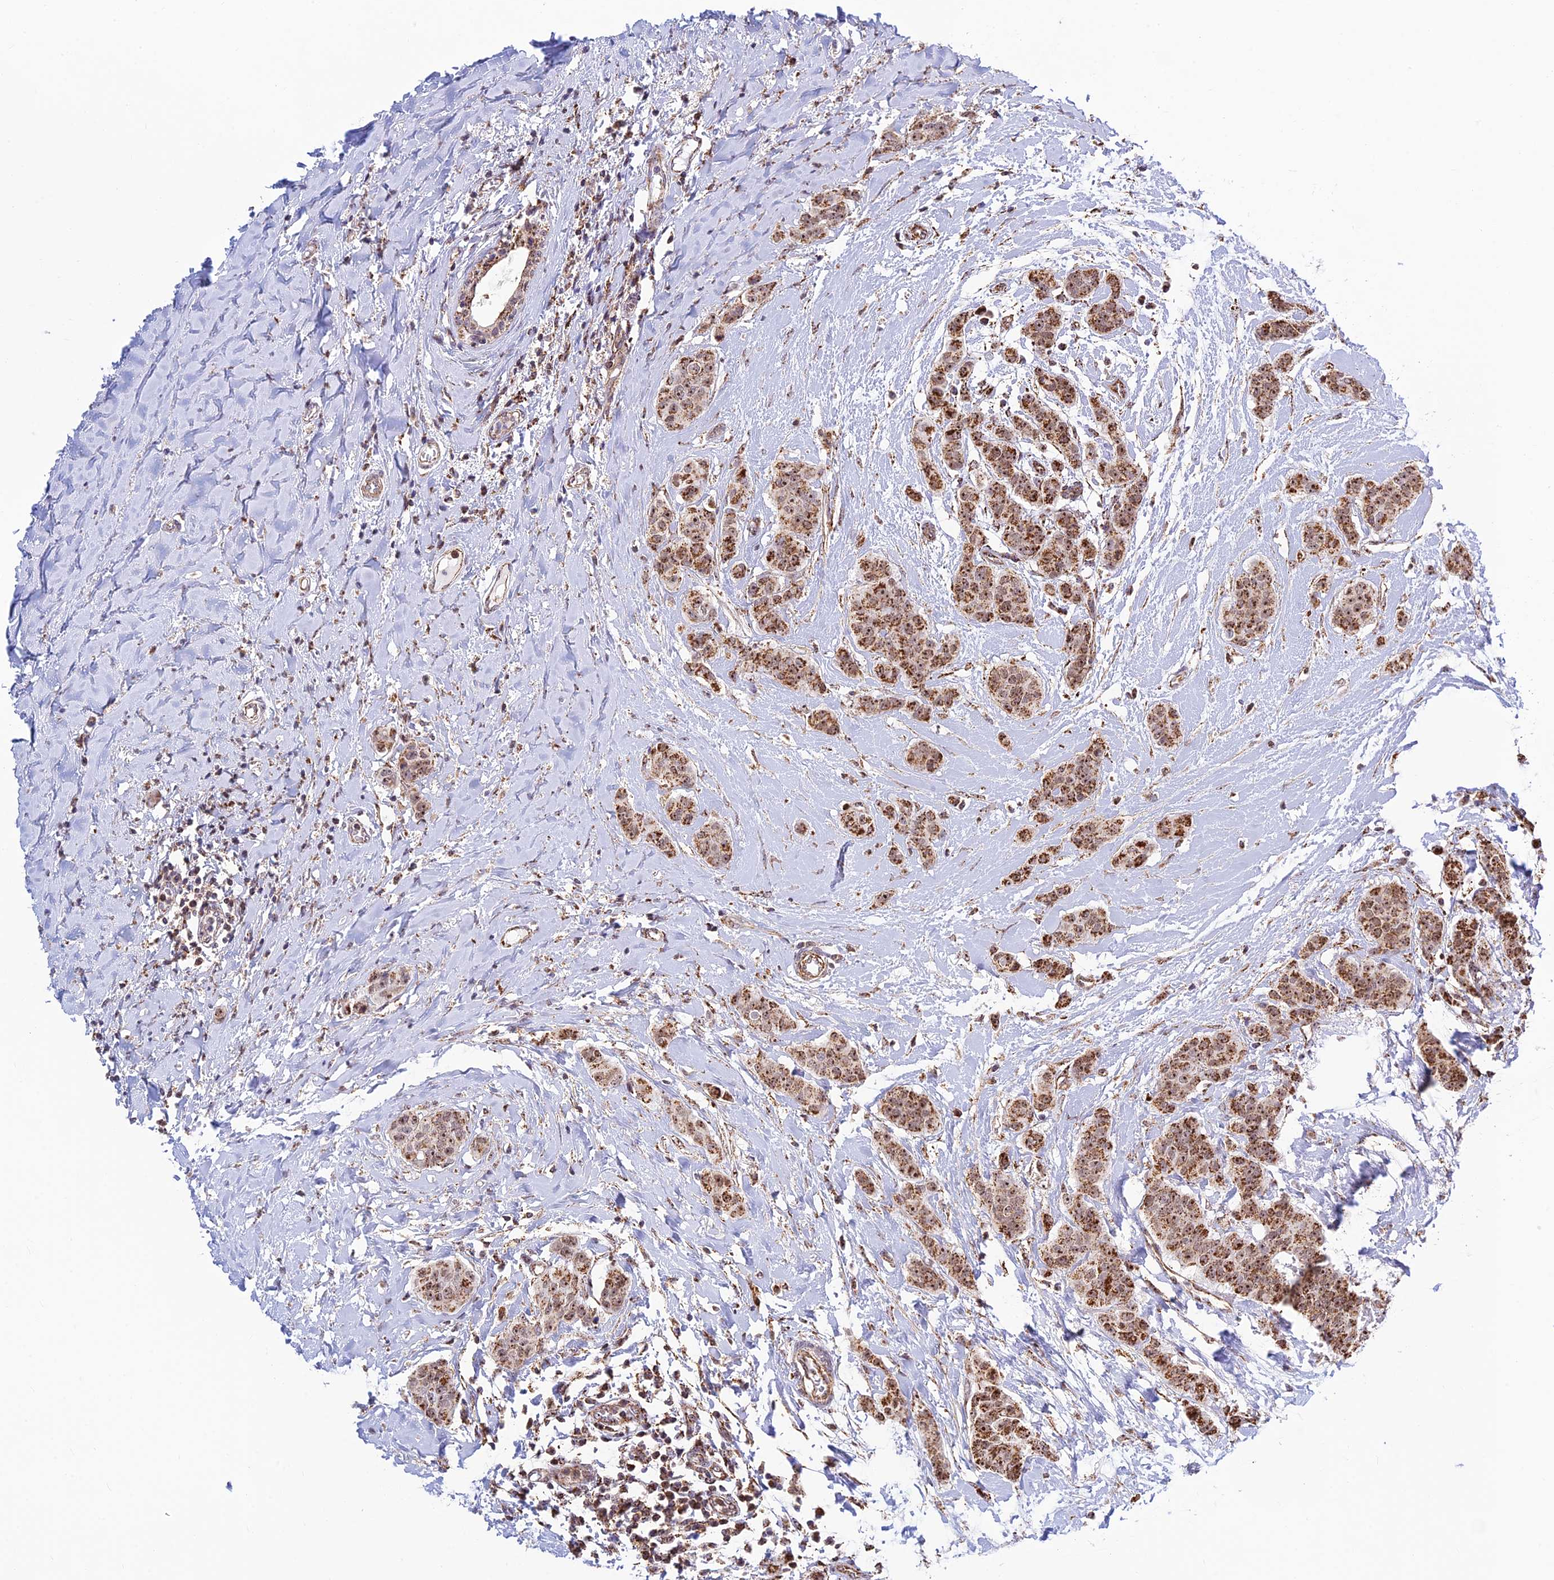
{"staining": {"intensity": "strong", "quantity": ">75%", "location": "cytoplasmic/membranous"}, "tissue": "breast cancer", "cell_type": "Tumor cells", "image_type": "cancer", "snomed": [{"axis": "morphology", "description": "Duct carcinoma"}, {"axis": "topography", "description": "Breast"}], "caption": "Human breast cancer stained for a protein (brown) shows strong cytoplasmic/membranous positive staining in approximately >75% of tumor cells.", "gene": "POLR1G", "patient": {"sex": "female", "age": 40}}